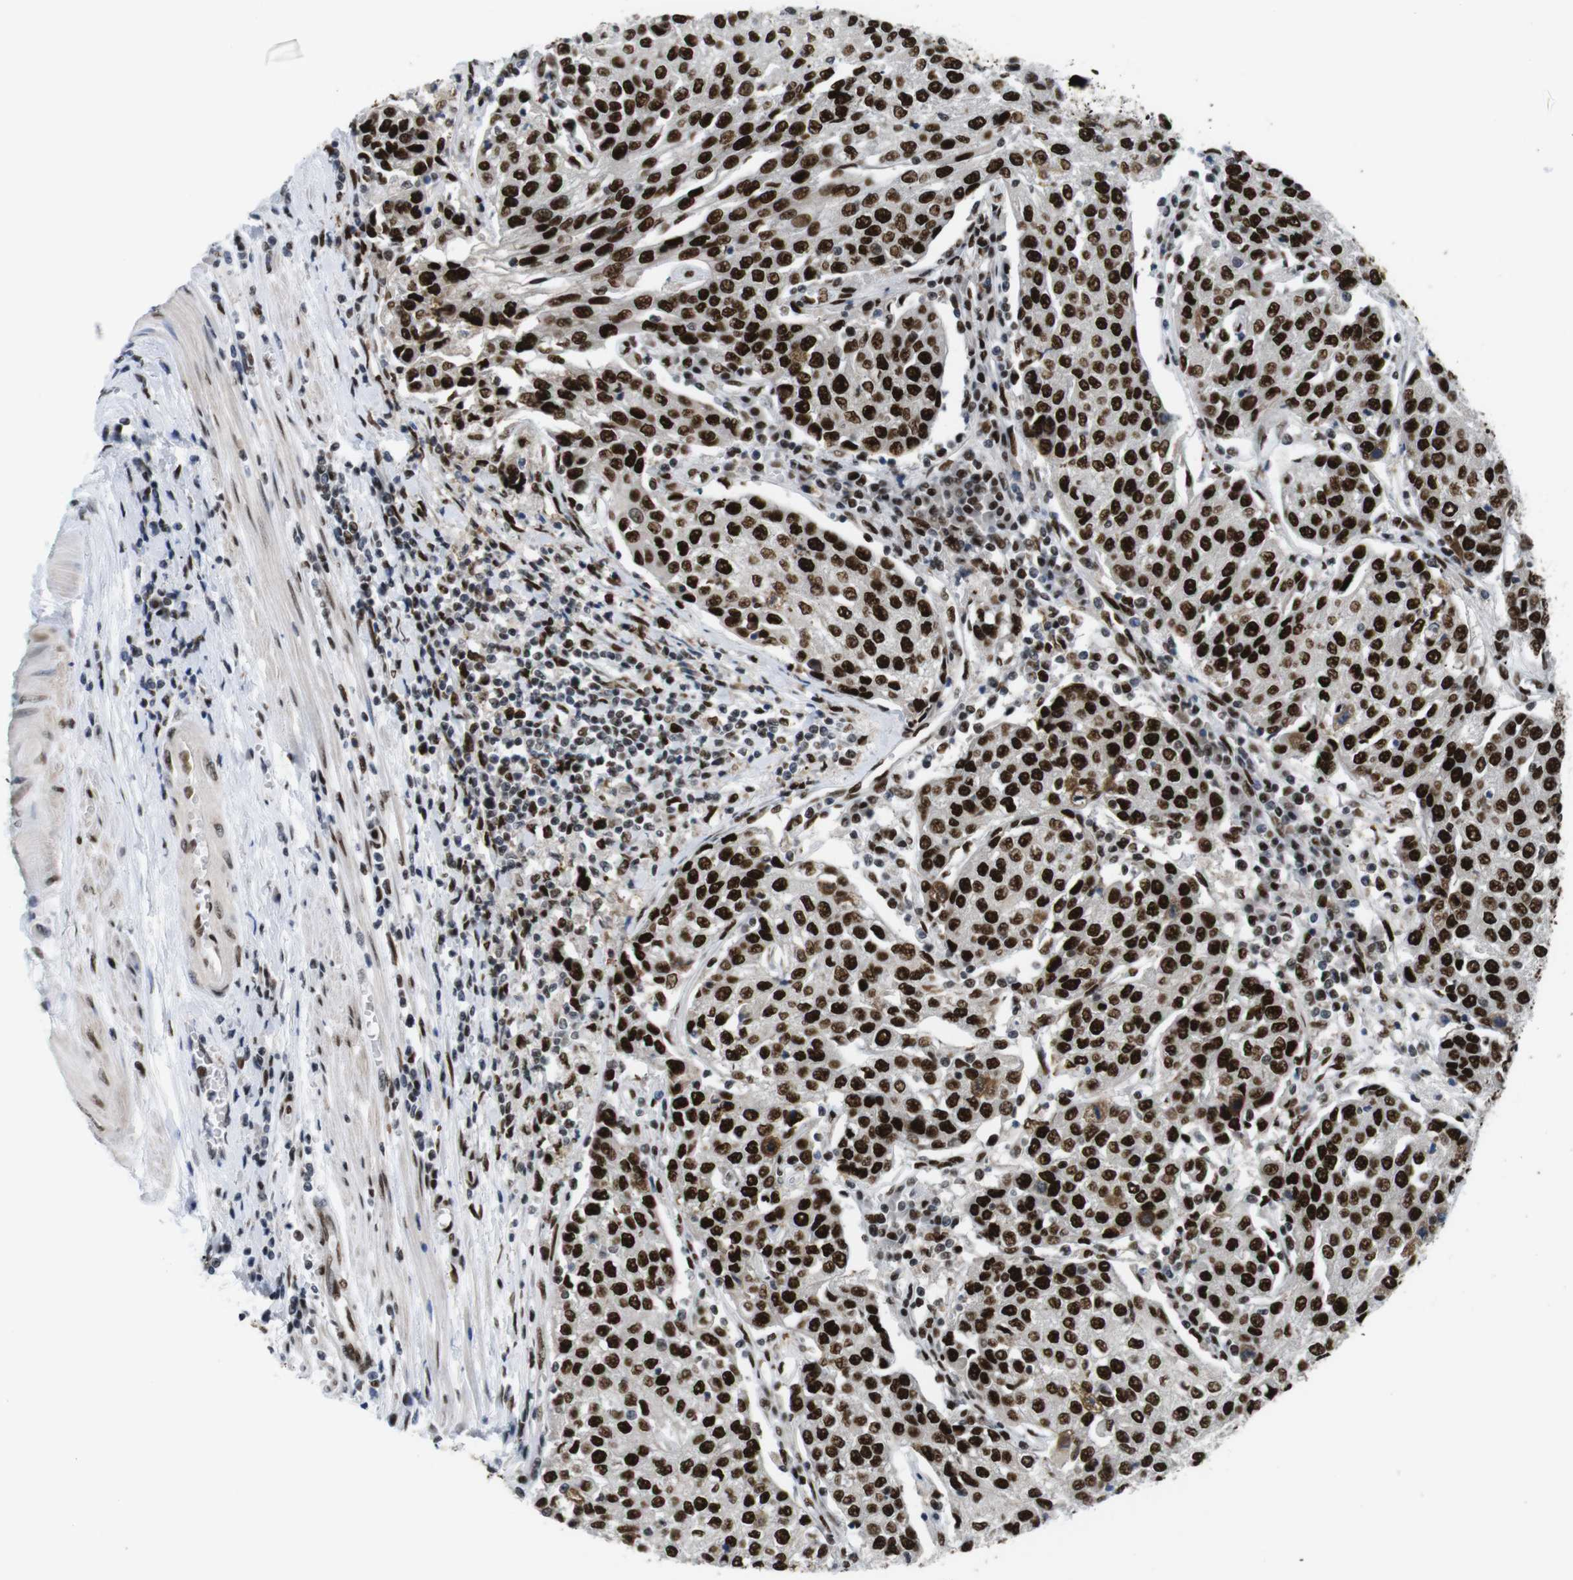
{"staining": {"intensity": "strong", "quantity": ">75%", "location": "nuclear"}, "tissue": "urothelial cancer", "cell_type": "Tumor cells", "image_type": "cancer", "snomed": [{"axis": "morphology", "description": "Urothelial carcinoma, High grade"}, {"axis": "topography", "description": "Urinary bladder"}], "caption": "Protein expression analysis of high-grade urothelial carcinoma exhibits strong nuclear expression in about >75% of tumor cells.", "gene": "PSME3", "patient": {"sex": "female", "age": 85}}